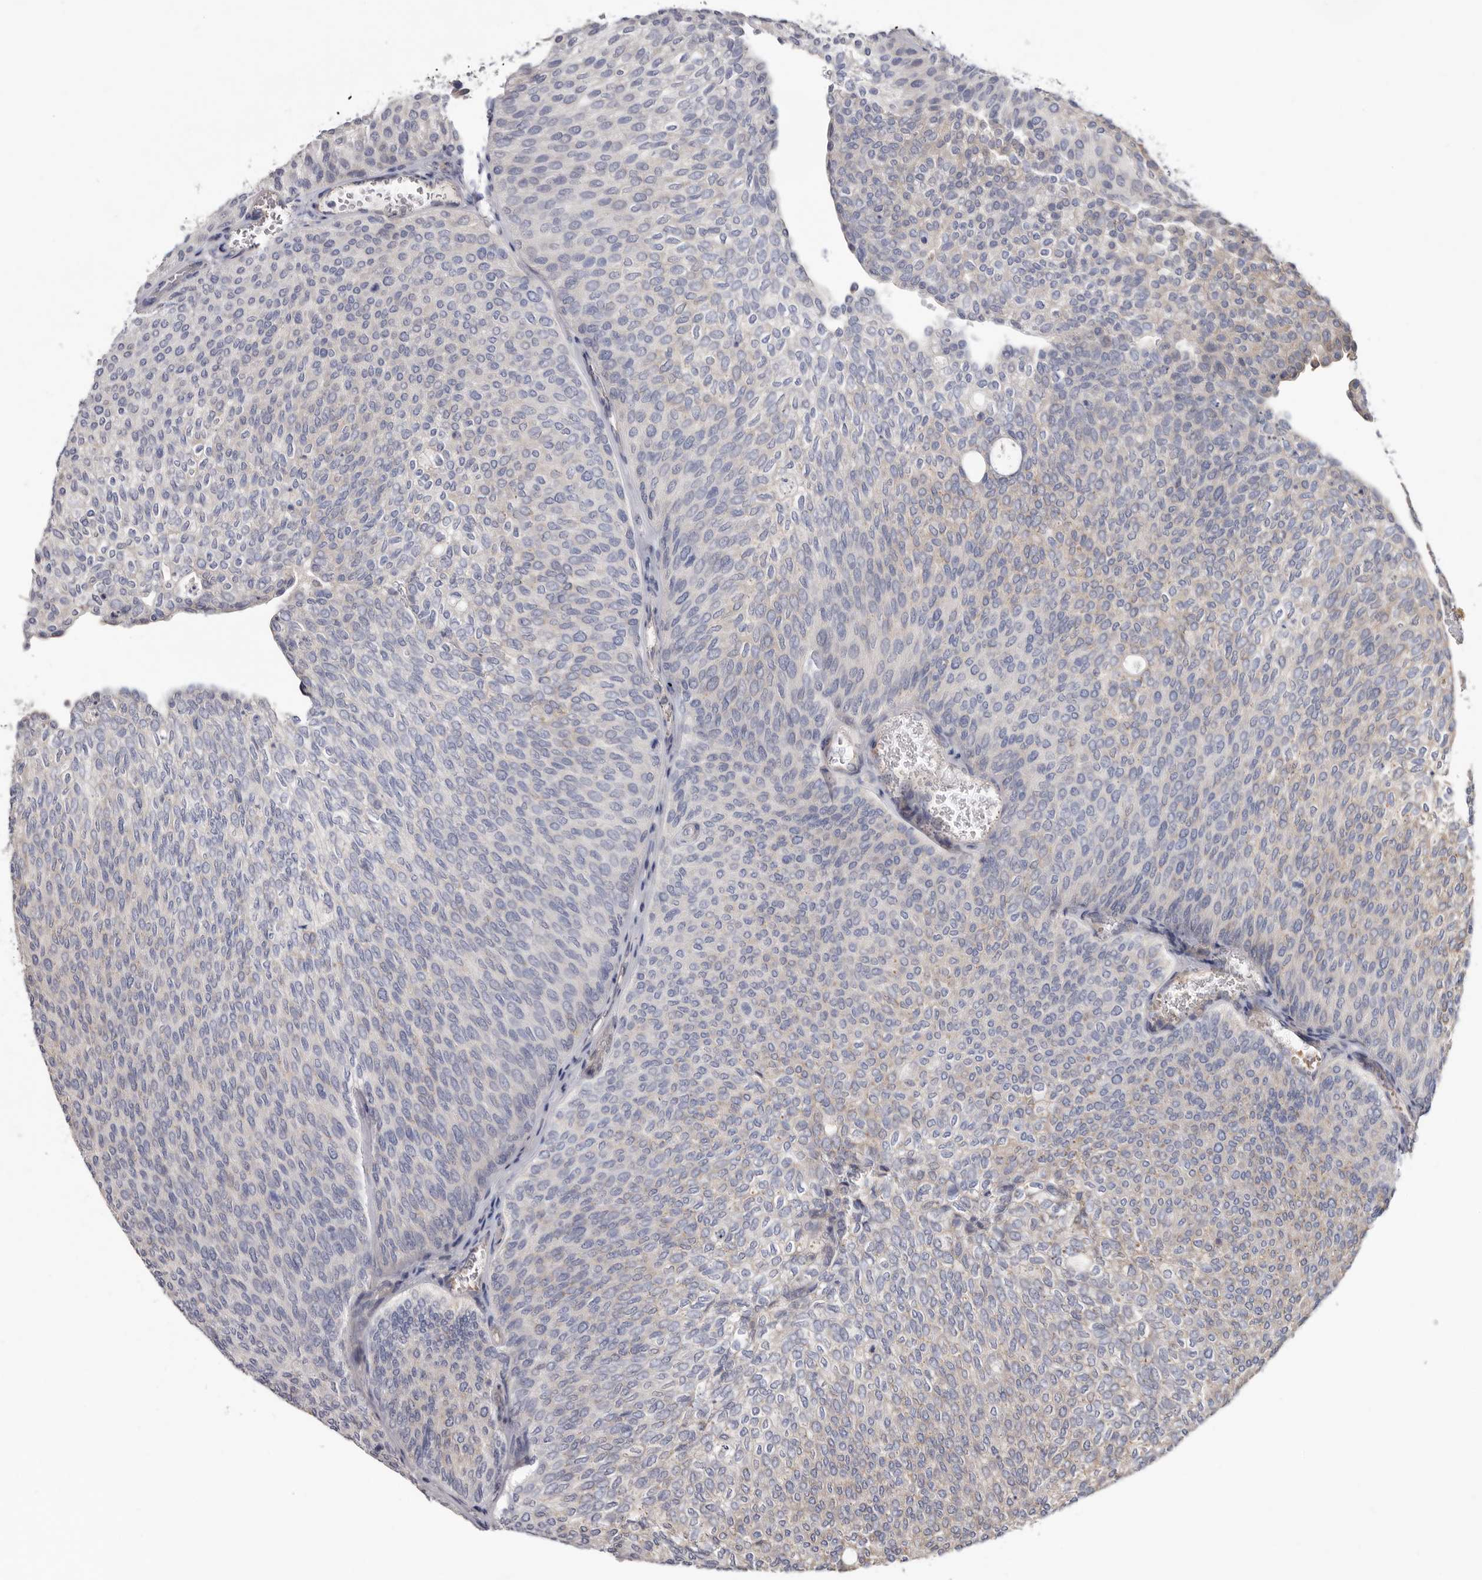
{"staining": {"intensity": "weak", "quantity": "25%-75%", "location": "cytoplasmic/membranous"}, "tissue": "urothelial cancer", "cell_type": "Tumor cells", "image_type": "cancer", "snomed": [{"axis": "morphology", "description": "Urothelial carcinoma, Low grade"}, {"axis": "topography", "description": "Urinary bladder"}], "caption": "An IHC photomicrograph of tumor tissue is shown. Protein staining in brown highlights weak cytoplasmic/membranous positivity in urothelial cancer within tumor cells. (Brightfield microscopy of DAB IHC at high magnification).", "gene": "ASIC5", "patient": {"sex": "female", "age": 79}}